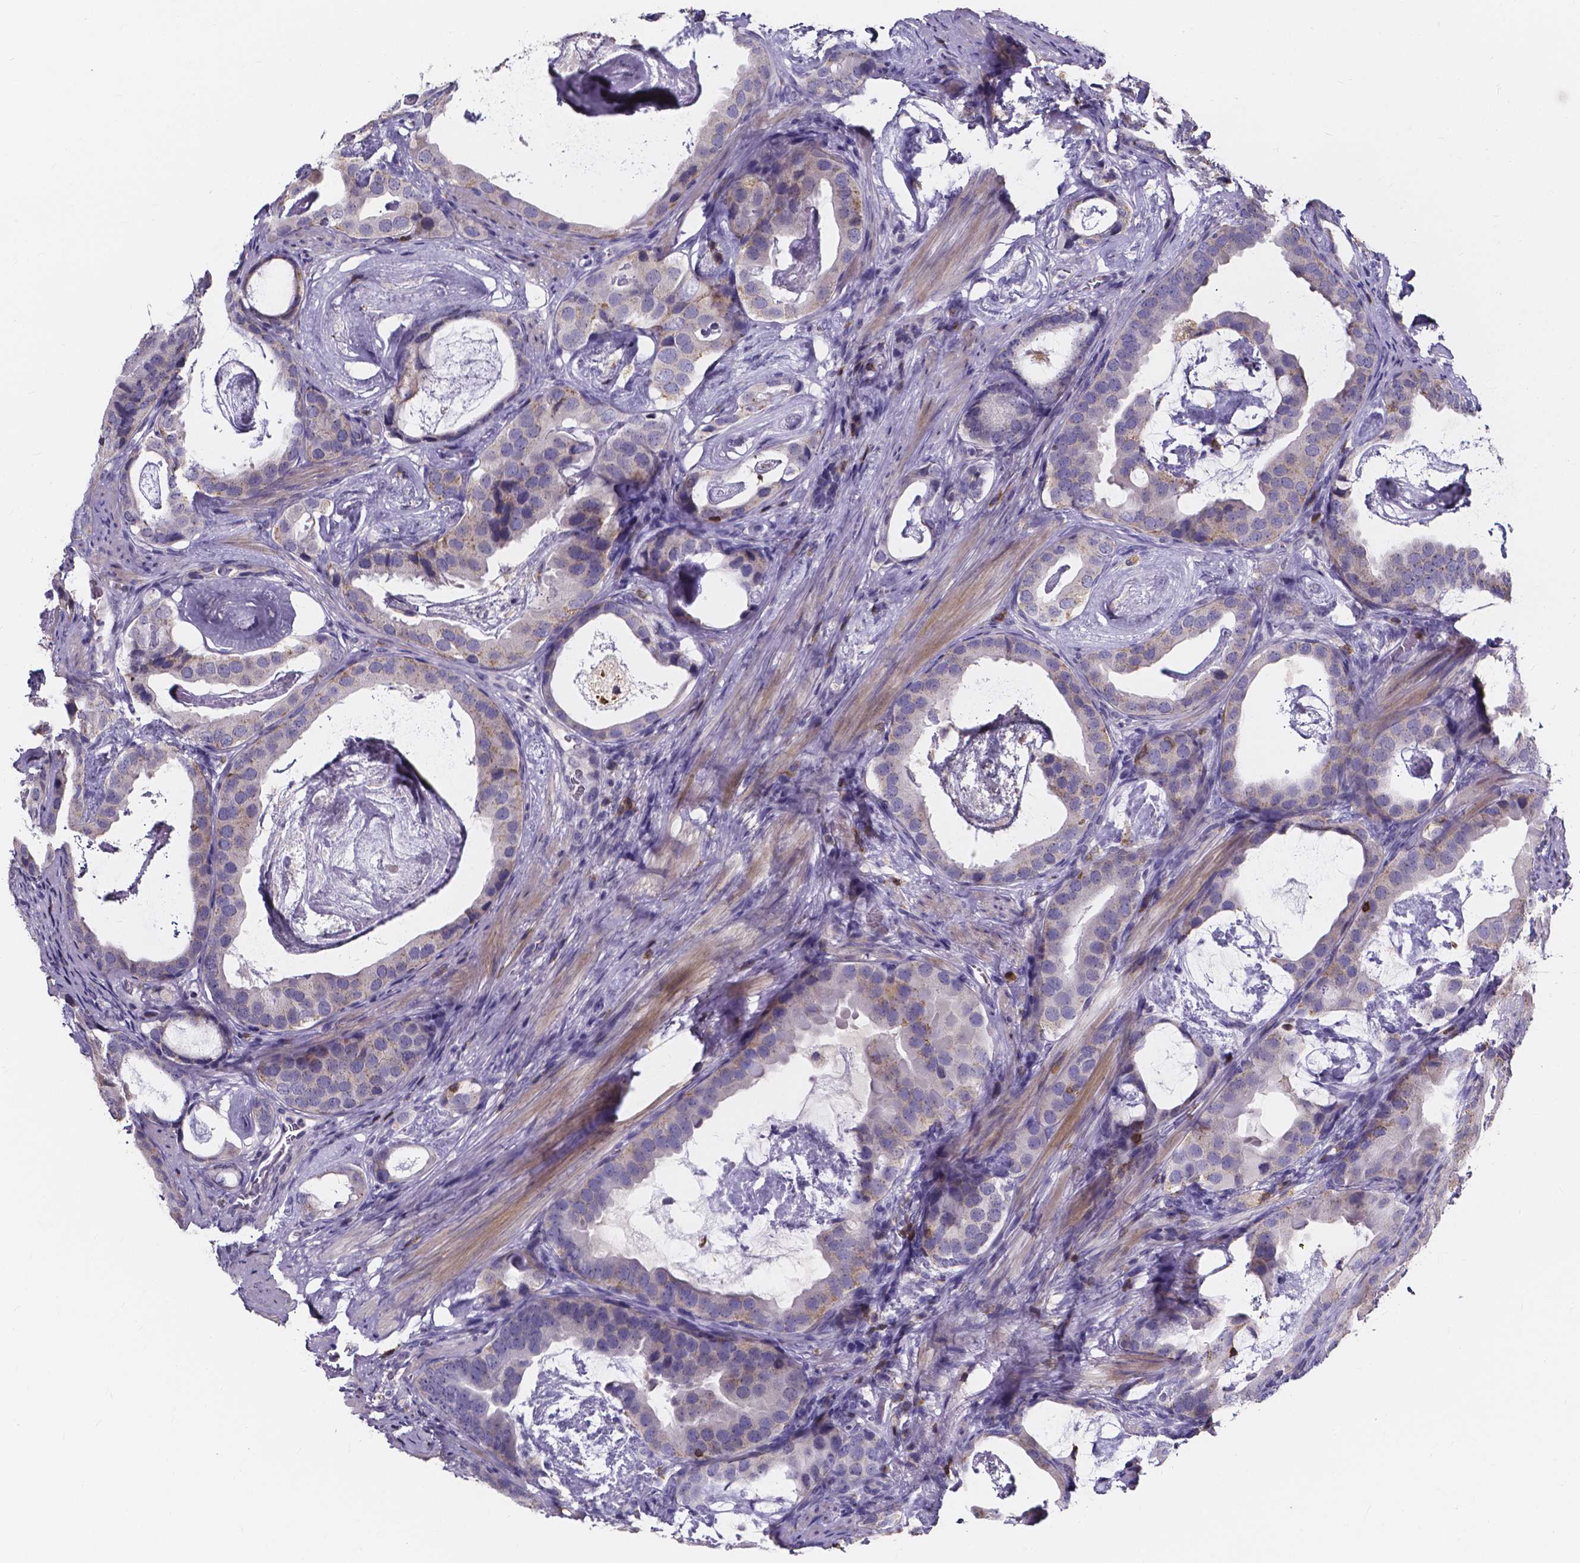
{"staining": {"intensity": "moderate", "quantity": "<25%", "location": "cytoplasmic/membranous"}, "tissue": "prostate cancer", "cell_type": "Tumor cells", "image_type": "cancer", "snomed": [{"axis": "morphology", "description": "Adenocarcinoma, Low grade"}, {"axis": "topography", "description": "Prostate and seminal vesicle, NOS"}], "caption": "High-magnification brightfield microscopy of prostate low-grade adenocarcinoma stained with DAB (3,3'-diaminobenzidine) (brown) and counterstained with hematoxylin (blue). tumor cells exhibit moderate cytoplasmic/membranous positivity is identified in about<25% of cells. Ihc stains the protein in brown and the nuclei are stained blue.", "gene": "THEMIS", "patient": {"sex": "male", "age": 71}}